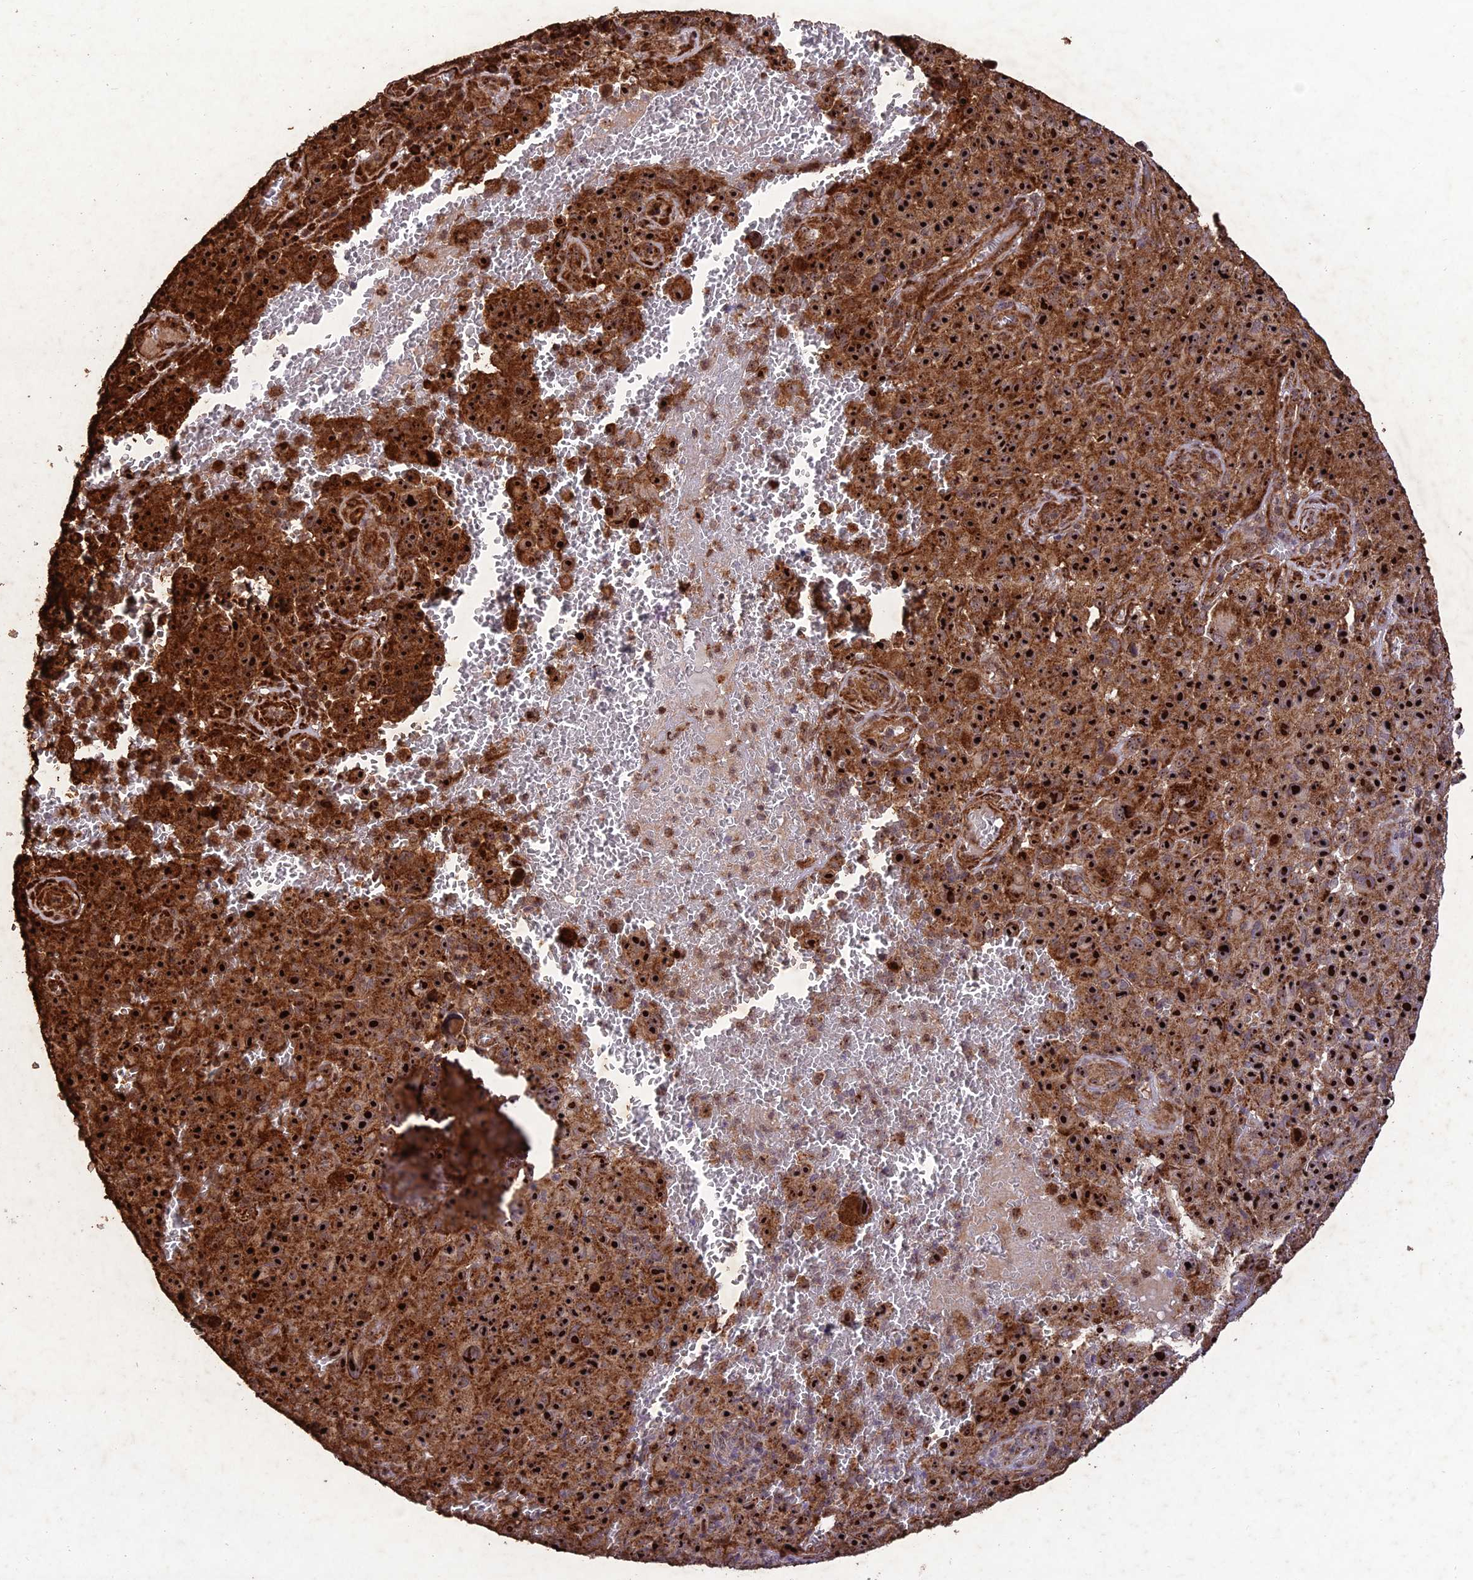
{"staining": {"intensity": "strong", "quantity": ">75%", "location": "cytoplasmic/membranous,nuclear"}, "tissue": "melanoma", "cell_type": "Tumor cells", "image_type": "cancer", "snomed": [{"axis": "morphology", "description": "Malignant melanoma, NOS"}, {"axis": "topography", "description": "Skin"}], "caption": "Immunohistochemical staining of melanoma exhibits high levels of strong cytoplasmic/membranous and nuclear protein staining in about >75% of tumor cells.", "gene": "KBTBD7", "patient": {"sex": "female", "age": 82}}